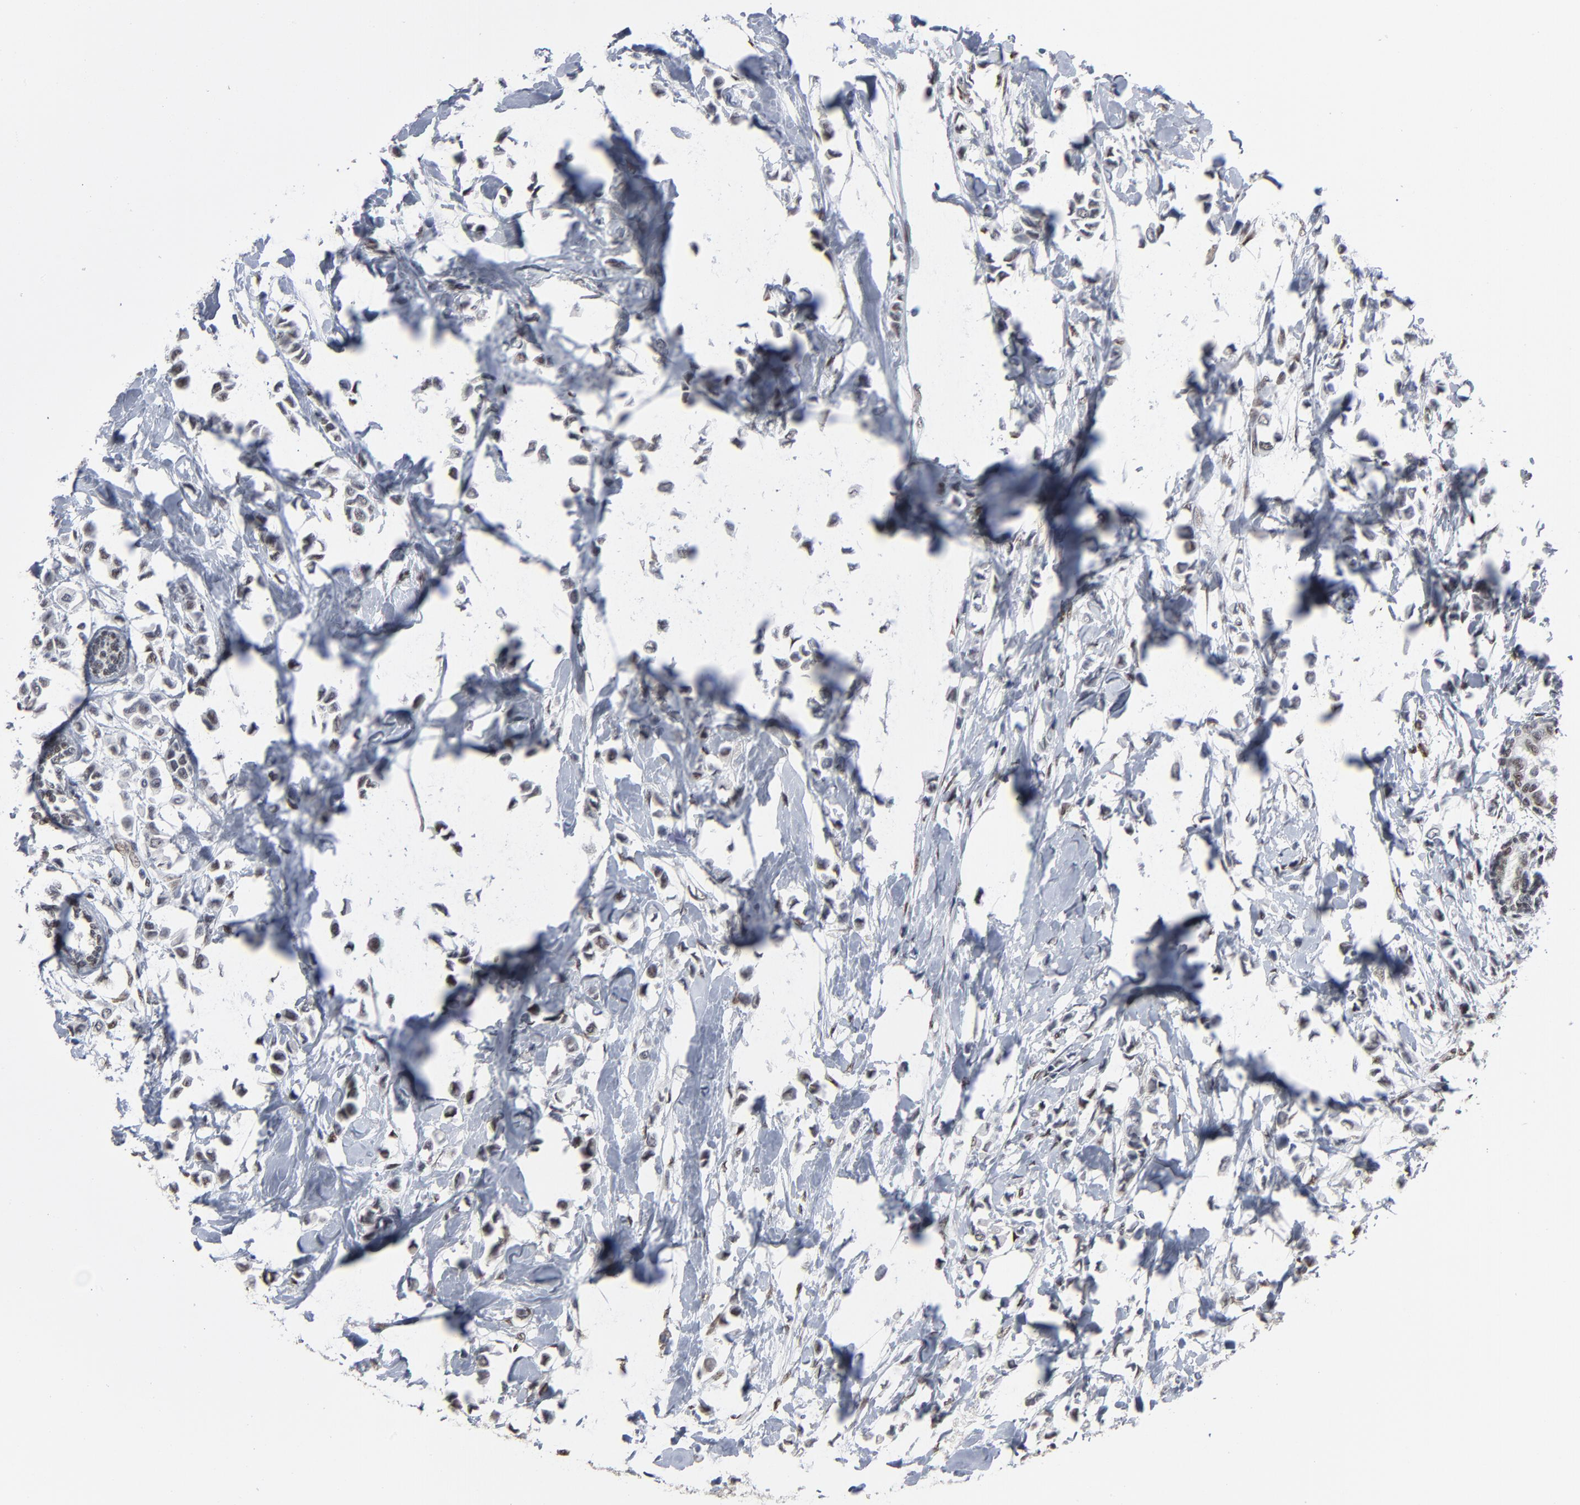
{"staining": {"intensity": "negative", "quantity": "none", "location": "none"}, "tissue": "breast cancer", "cell_type": "Tumor cells", "image_type": "cancer", "snomed": [{"axis": "morphology", "description": "Lobular carcinoma"}, {"axis": "topography", "description": "Breast"}], "caption": "This is an immunohistochemistry (IHC) image of human breast cancer. There is no staining in tumor cells.", "gene": "ATF7", "patient": {"sex": "female", "age": 51}}